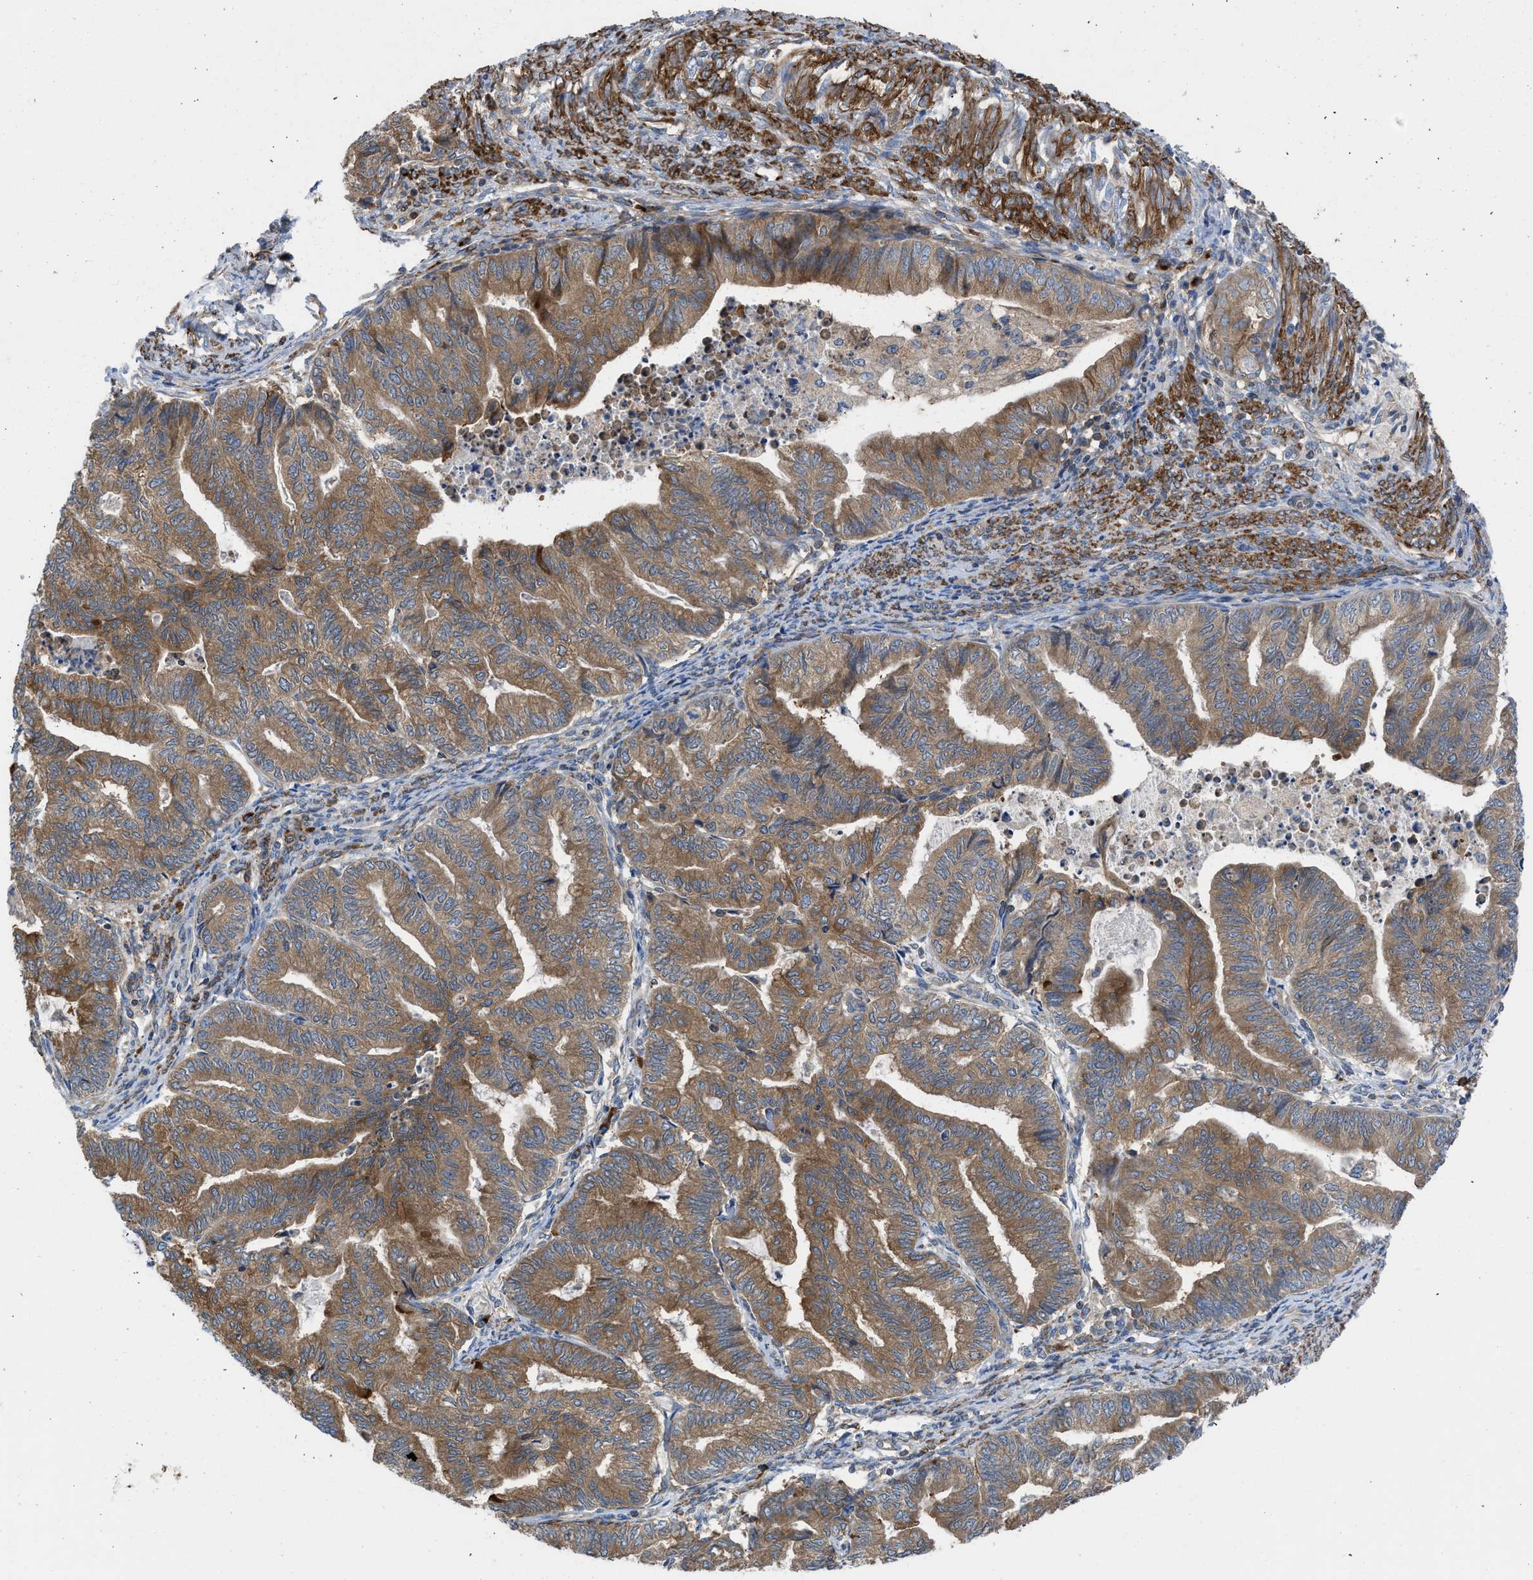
{"staining": {"intensity": "moderate", "quantity": ">75%", "location": "cytoplasmic/membranous"}, "tissue": "endometrial cancer", "cell_type": "Tumor cells", "image_type": "cancer", "snomed": [{"axis": "morphology", "description": "Adenocarcinoma, NOS"}, {"axis": "topography", "description": "Endometrium"}], "caption": "Adenocarcinoma (endometrial) stained with immunohistochemistry (IHC) displays moderate cytoplasmic/membranous staining in approximately >75% of tumor cells.", "gene": "CHKB", "patient": {"sex": "female", "age": 79}}